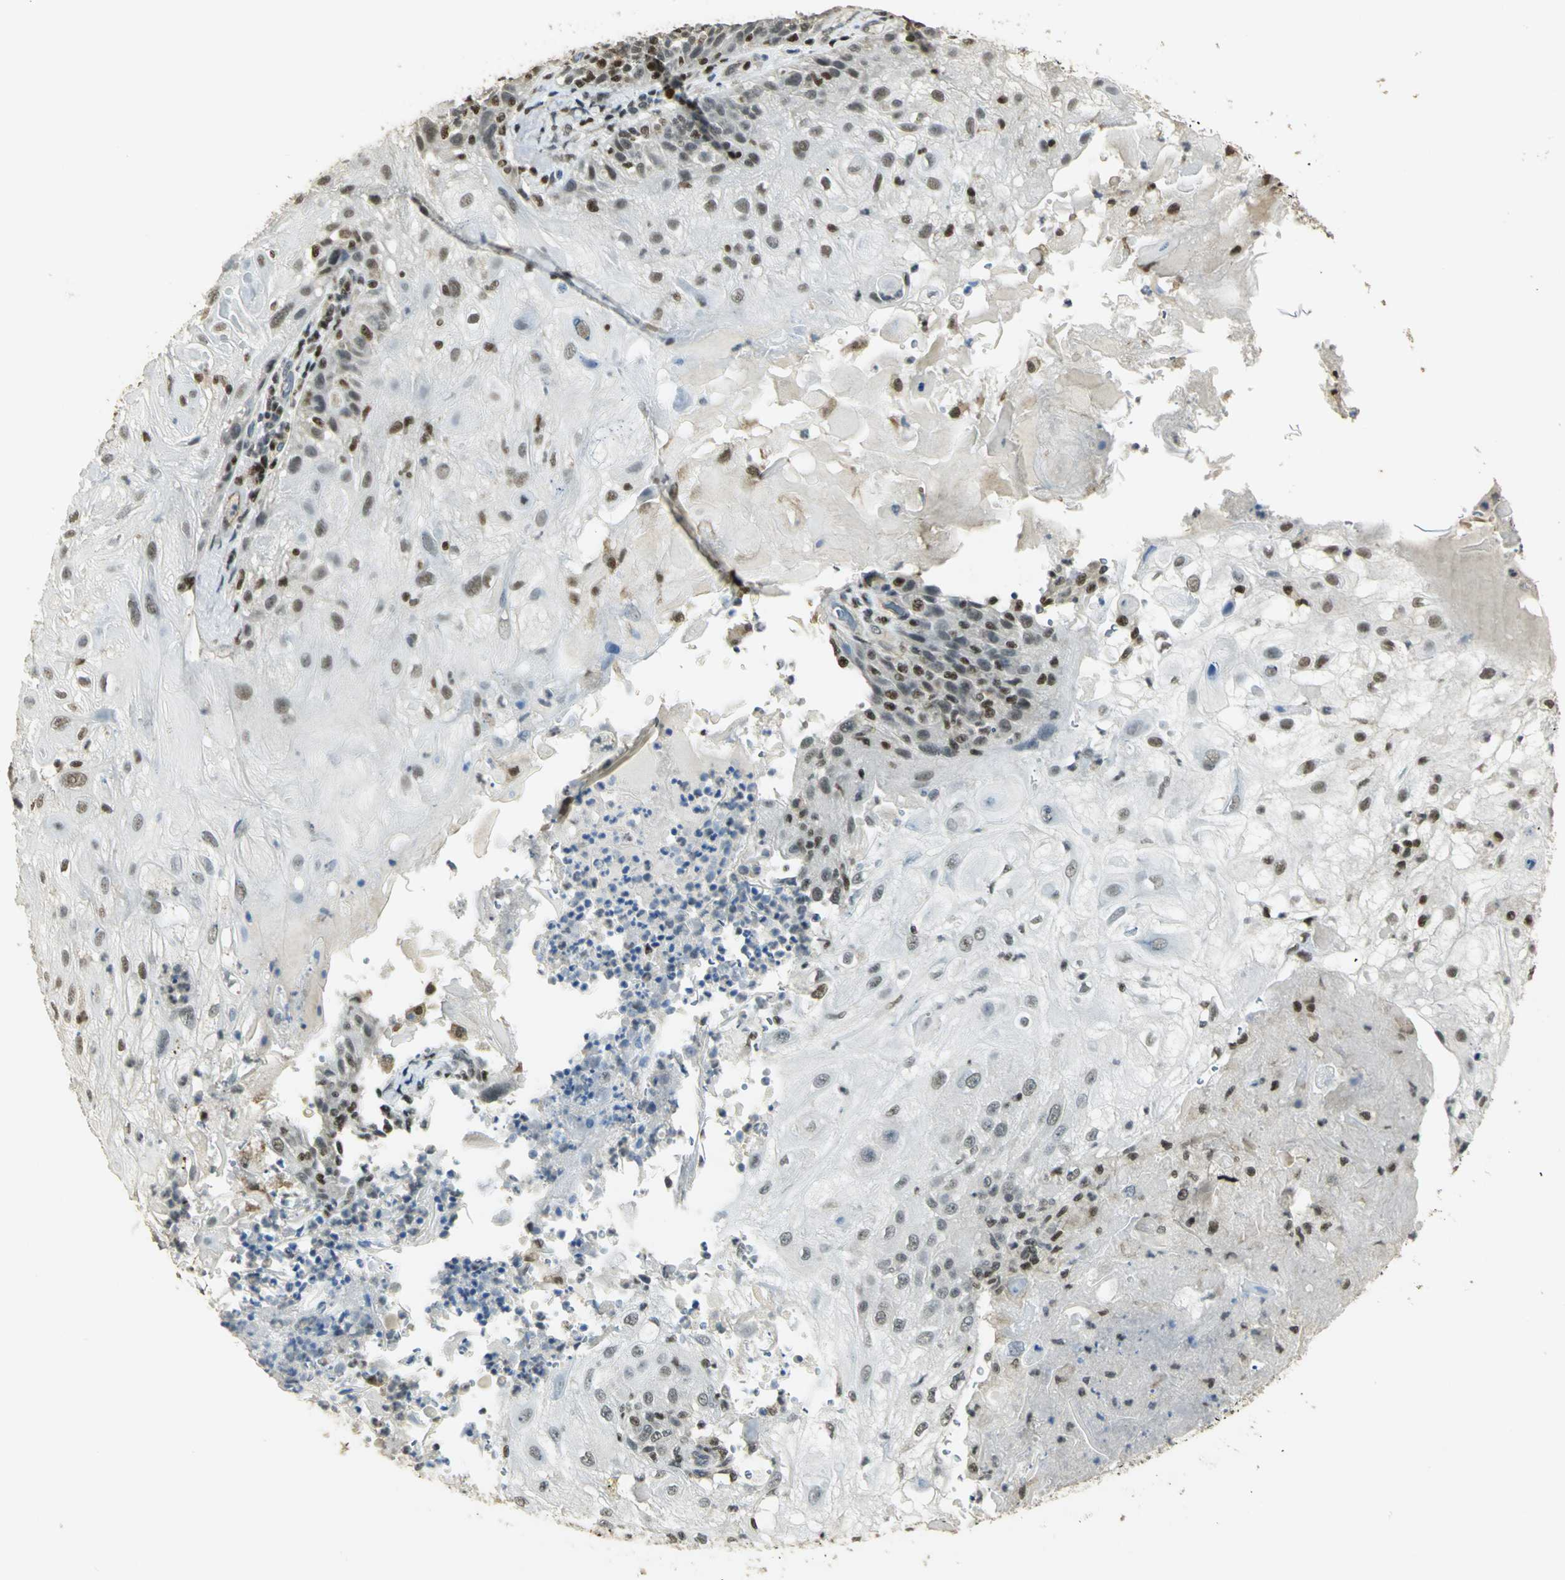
{"staining": {"intensity": "weak", "quantity": "25%-75%", "location": "nuclear"}, "tissue": "skin cancer", "cell_type": "Tumor cells", "image_type": "cancer", "snomed": [{"axis": "morphology", "description": "Normal tissue, NOS"}, {"axis": "morphology", "description": "Squamous cell carcinoma, NOS"}, {"axis": "topography", "description": "Skin"}], "caption": "Protein expression analysis of human skin cancer reveals weak nuclear positivity in about 25%-75% of tumor cells.", "gene": "ELF1", "patient": {"sex": "female", "age": 83}}